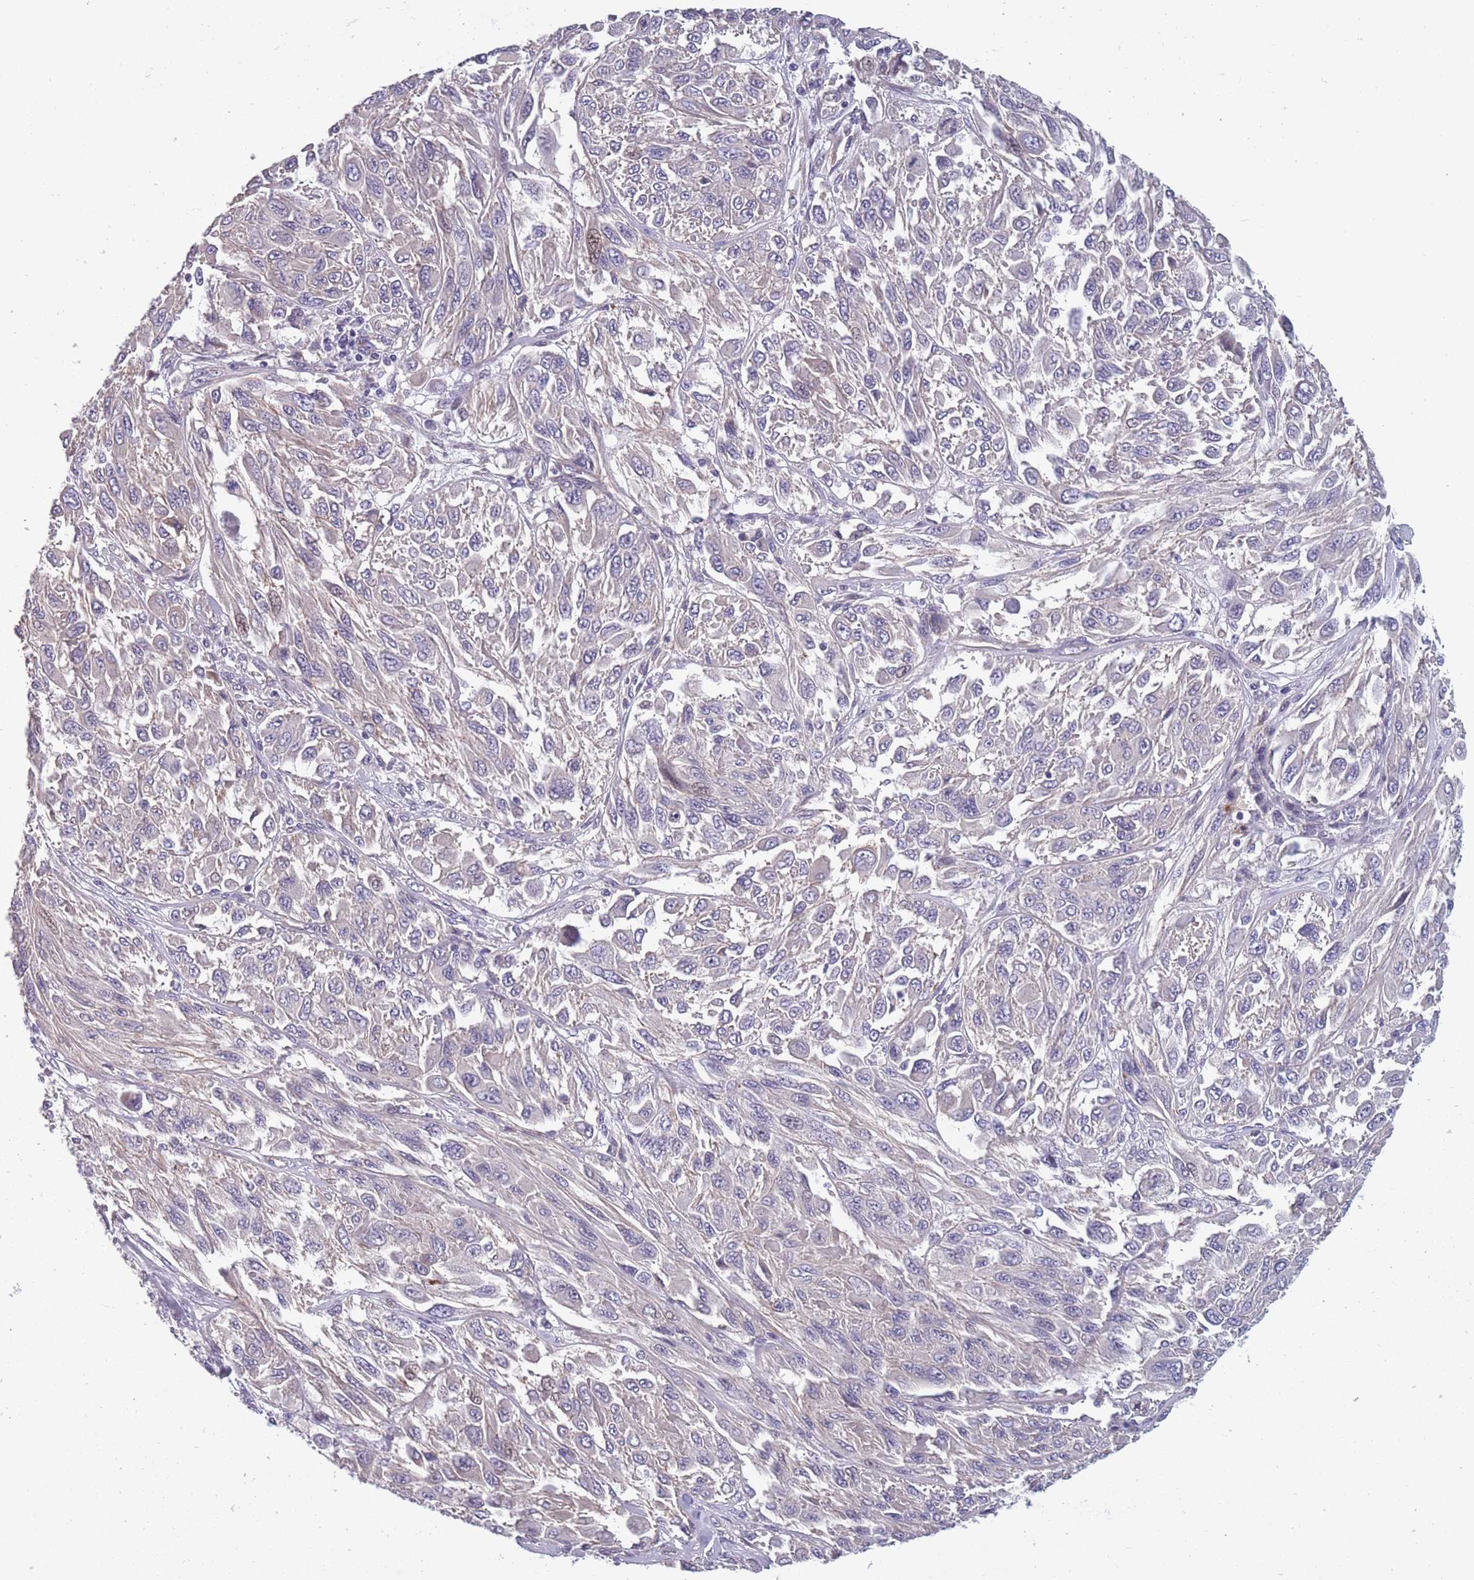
{"staining": {"intensity": "negative", "quantity": "none", "location": "none"}, "tissue": "melanoma", "cell_type": "Tumor cells", "image_type": "cancer", "snomed": [{"axis": "morphology", "description": "Malignant melanoma, NOS"}, {"axis": "topography", "description": "Skin"}], "caption": "Tumor cells show no significant protein positivity in malignant melanoma.", "gene": "FAM83F", "patient": {"sex": "female", "age": 91}}